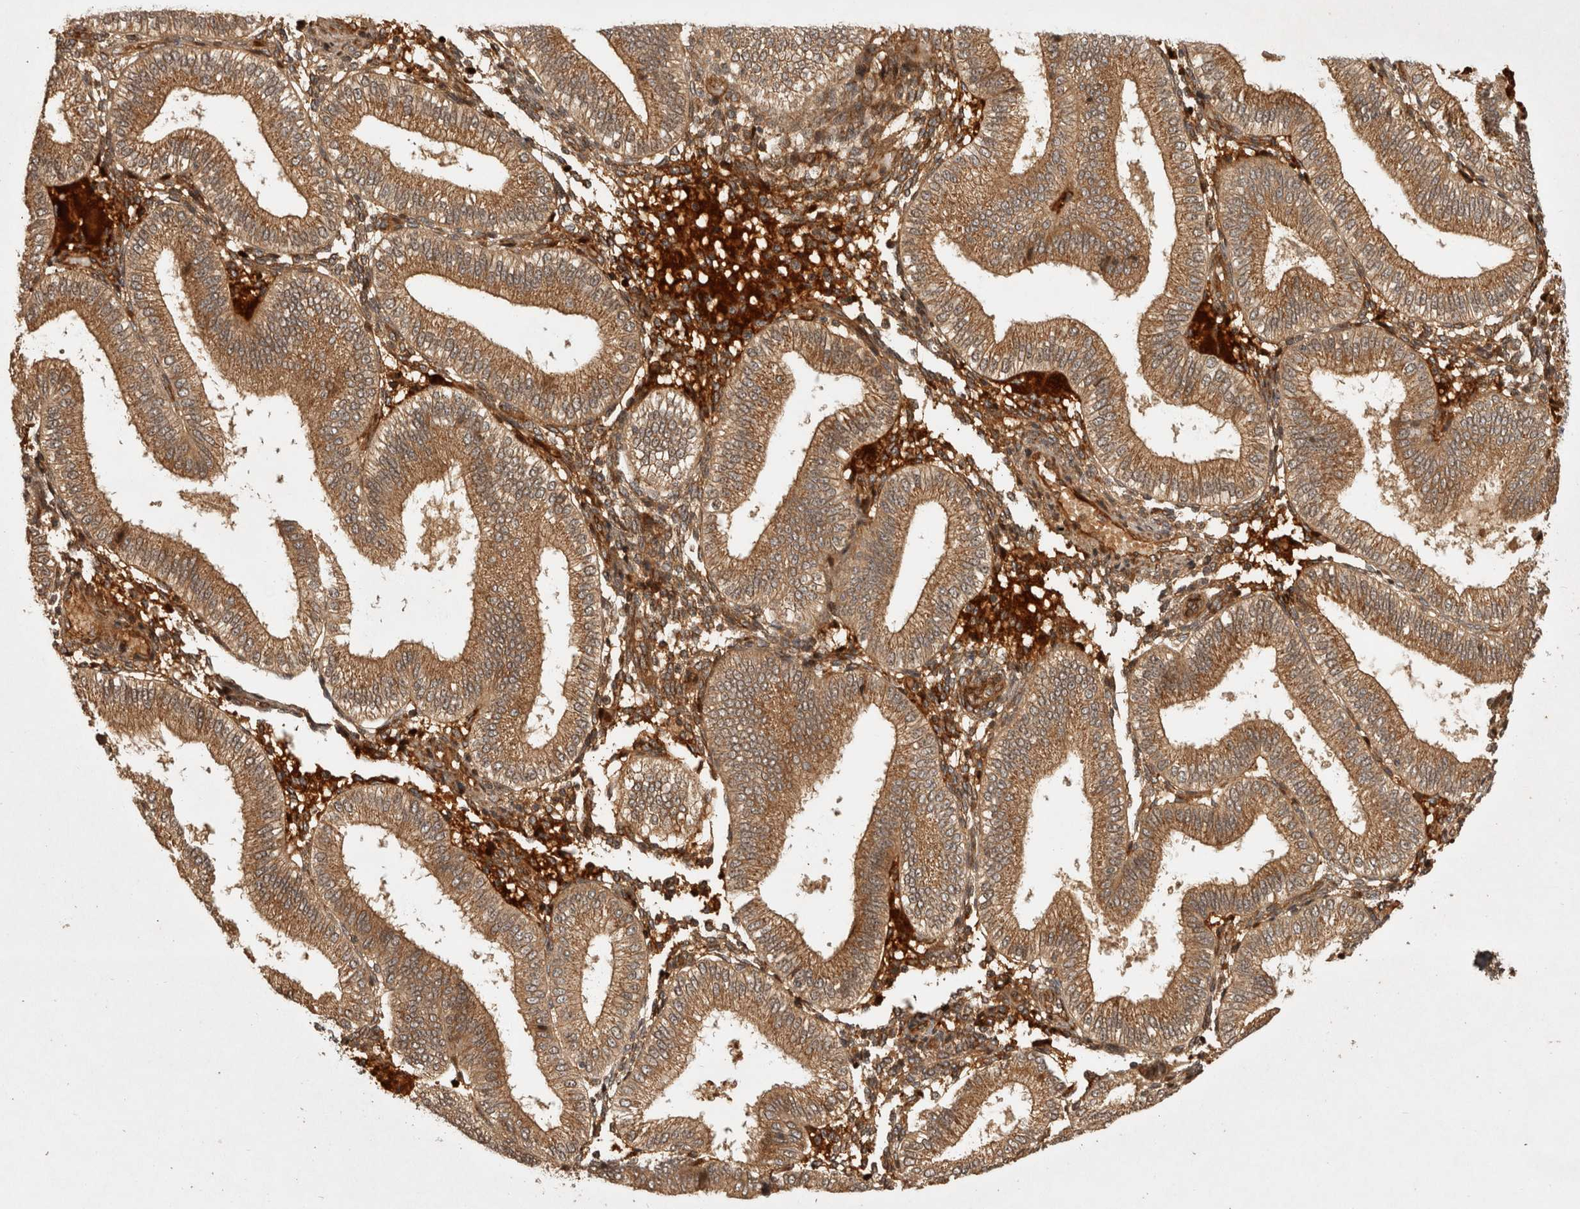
{"staining": {"intensity": "moderate", "quantity": ">75%", "location": "cytoplasmic/membranous"}, "tissue": "endometrium", "cell_type": "Cells in endometrial stroma", "image_type": "normal", "snomed": [{"axis": "morphology", "description": "Normal tissue, NOS"}, {"axis": "topography", "description": "Endometrium"}], "caption": "Immunohistochemistry (DAB (3,3'-diaminobenzidine)) staining of normal human endometrium reveals moderate cytoplasmic/membranous protein positivity in approximately >75% of cells in endometrial stroma. (Brightfield microscopy of DAB IHC at high magnification).", "gene": "CAMSAP2", "patient": {"sex": "female", "age": 39}}